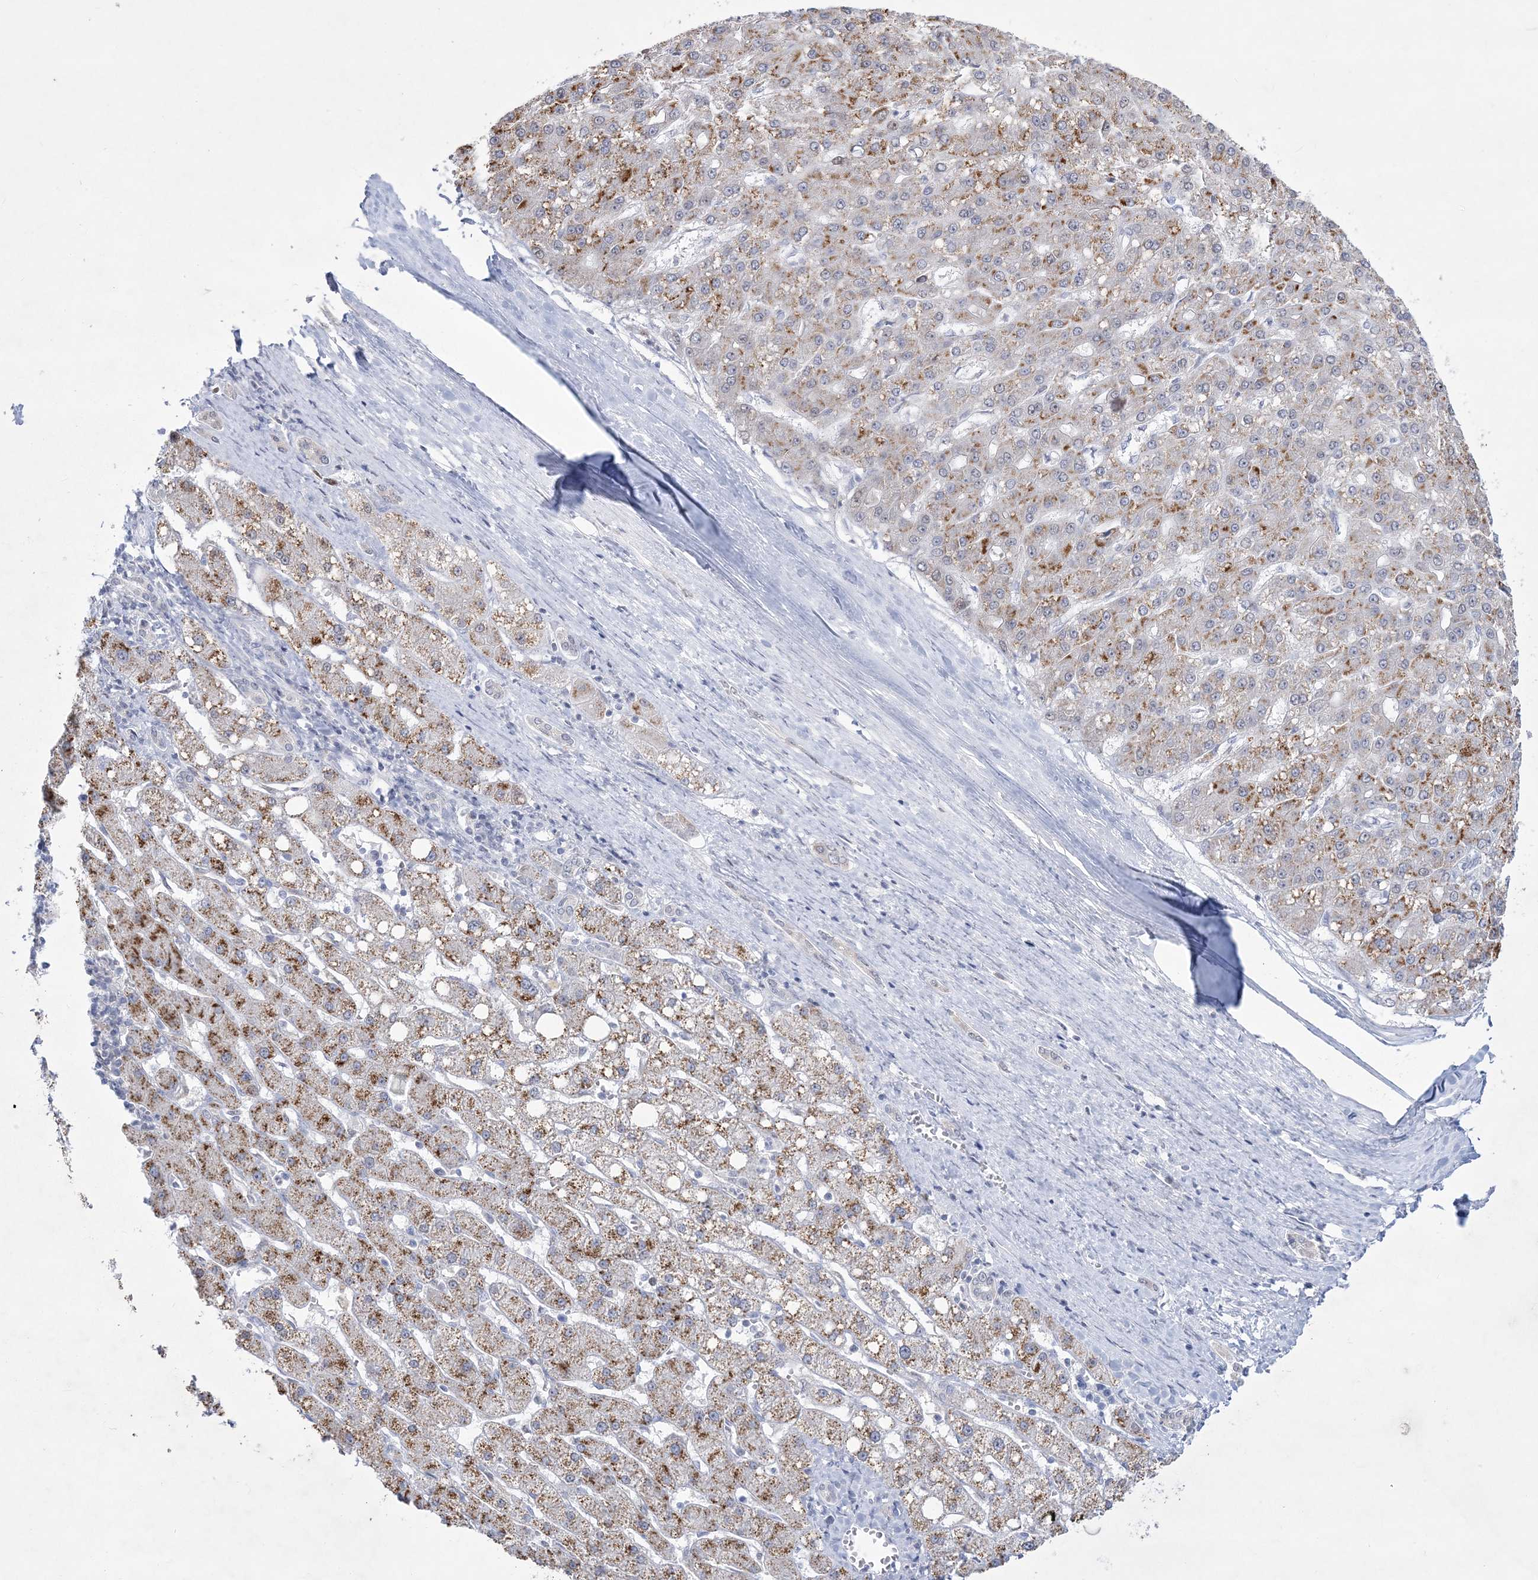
{"staining": {"intensity": "moderate", "quantity": "25%-75%", "location": "cytoplasmic/membranous"}, "tissue": "liver cancer", "cell_type": "Tumor cells", "image_type": "cancer", "snomed": [{"axis": "morphology", "description": "Carcinoma, Hepatocellular, NOS"}, {"axis": "topography", "description": "Liver"}], "caption": "This is a micrograph of immunohistochemistry staining of hepatocellular carcinoma (liver), which shows moderate expression in the cytoplasmic/membranous of tumor cells.", "gene": "WDR27", "patient": {"sex": "male", "age": 67}}